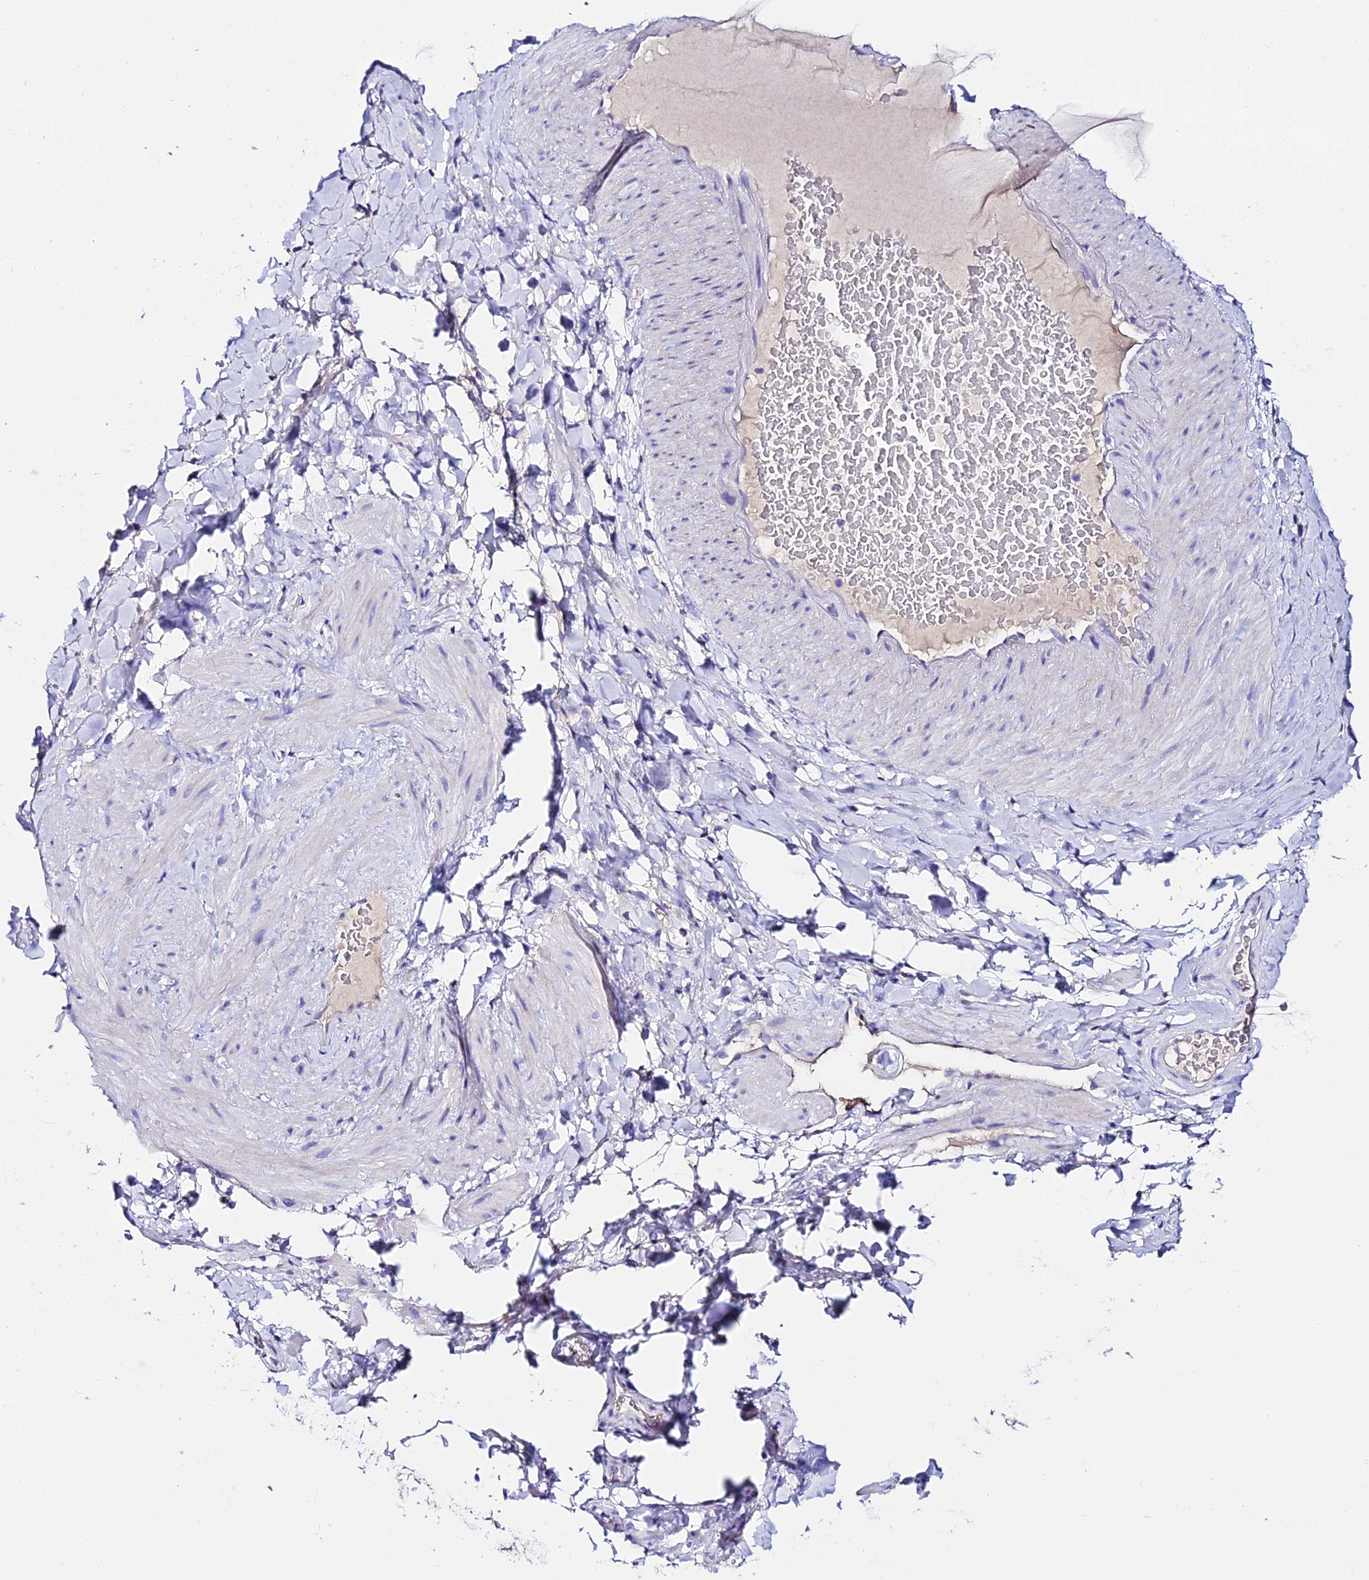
{"staining": {"intensity": "negative", "quantity": "none", "location": "none"}, "tissue": "adipose tissue", "cell_type": "Adipocytes", "image_type": "normal", "snomed": [{"axis": "morphology", "description": "Normal tissue, NOS"}, {"axis": "topography", "description": "Soft tissue"}, {"axis": "topography", "description": "Vascular tissue"}], "caption": "The histopathology image reveals no significant staining in adipocytes of adipose tissue.", "gene": "TMEM117", "patient": {"sex": "male", "age": 54}}